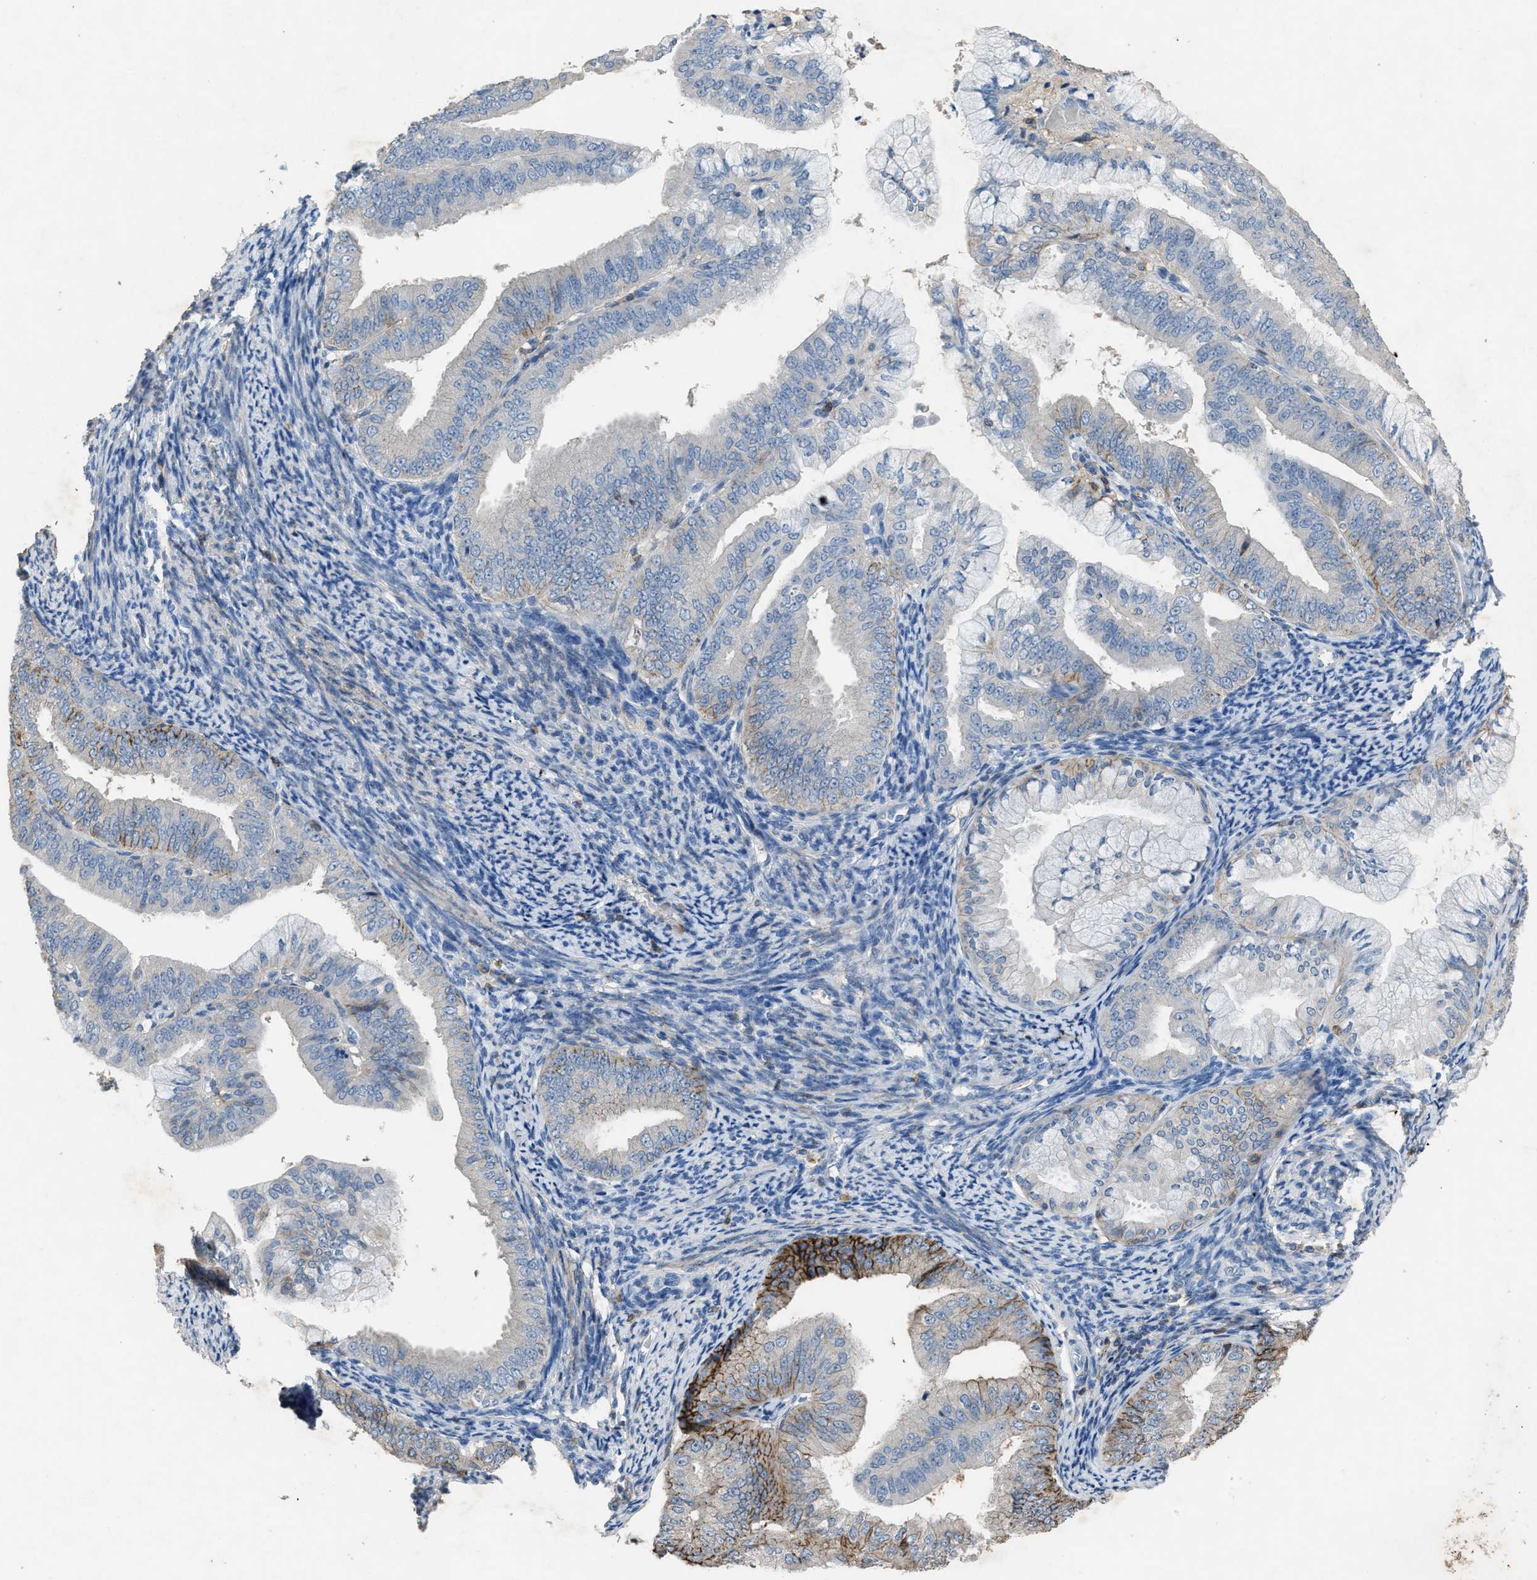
{"staining": {"intensity": "negative", "quantity": "none", "location": "none"}, "tissue": "endometrial cancer", "cell_type": "Tumor cells", "image_type": "cancer", "snomed": [{"axis": "morphology", "description": "Adenocarcinoma, NOS"}, {"axis": "topography", "description": "Endometrium"}], "caption": "Tumor cells are negative for brown protein staining in adenocarcinoma (endometrial).", "gene": "OR51E1", "patient": {"sex": "female", "age": 63}}